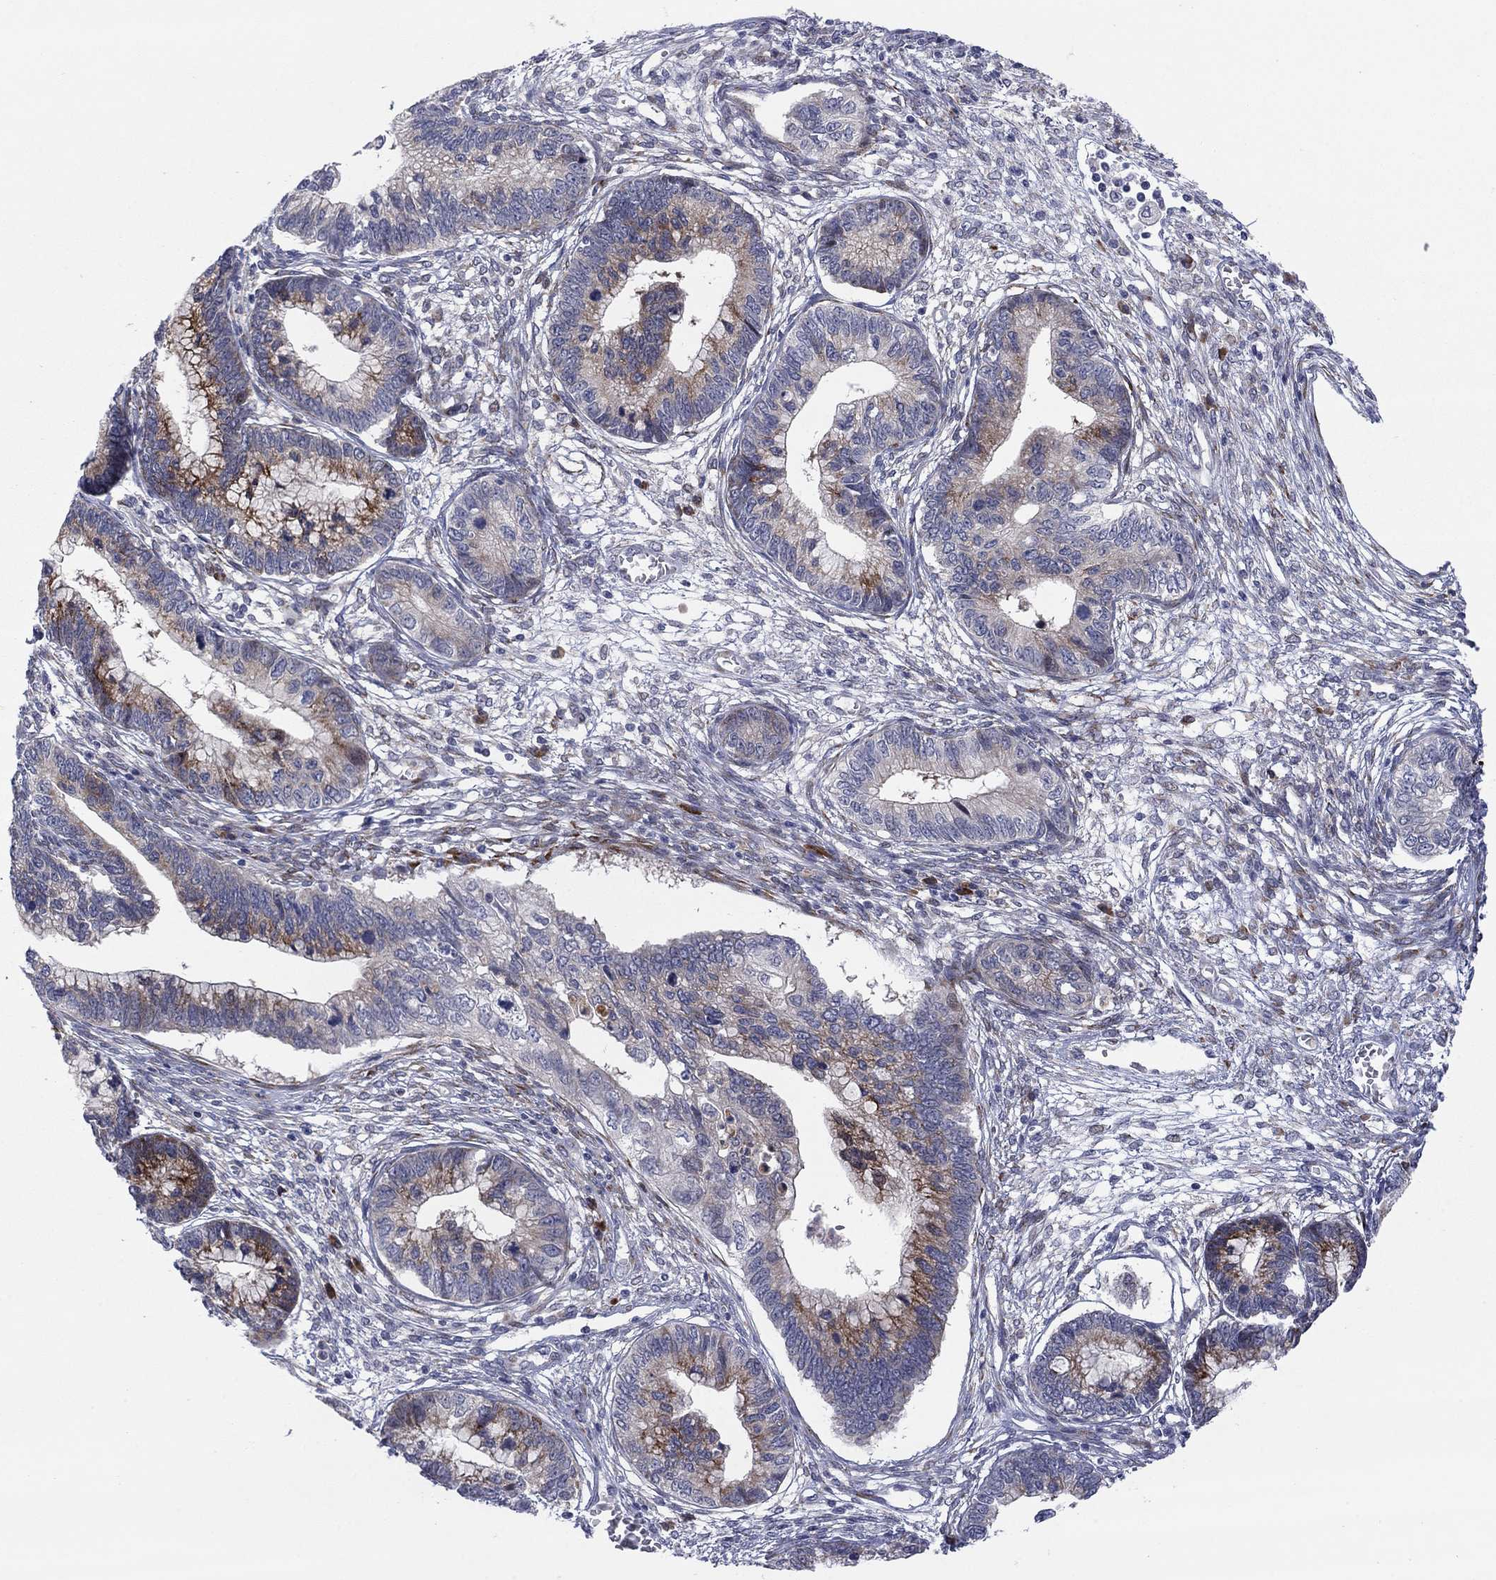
{"staining": {"intensity": "moderate", "quantity": "25%-75%", "location": "cytoplasmic/membranous"}, "tissue": "cervical cancer", "cell_type": "Tumor cells", "image_type": "cancer", "snomed": [{"axis": "morphology", "description": "Adenocarcinoma, NOS"}, {"axis": "topography", "description": "Cervix"}], "caption": "Tumor cells reveal medium levels of moderate cytoplasmic/membranous expression in about 25%-75% of cells in human cervical cancer (adenocarcinoma). (DAB (3,3'-diaminobenzidine) IHC with brightfield microscopy, high magnification).", "gene": "TTC21B", "patient": {"sex": "female", "age": 44}}